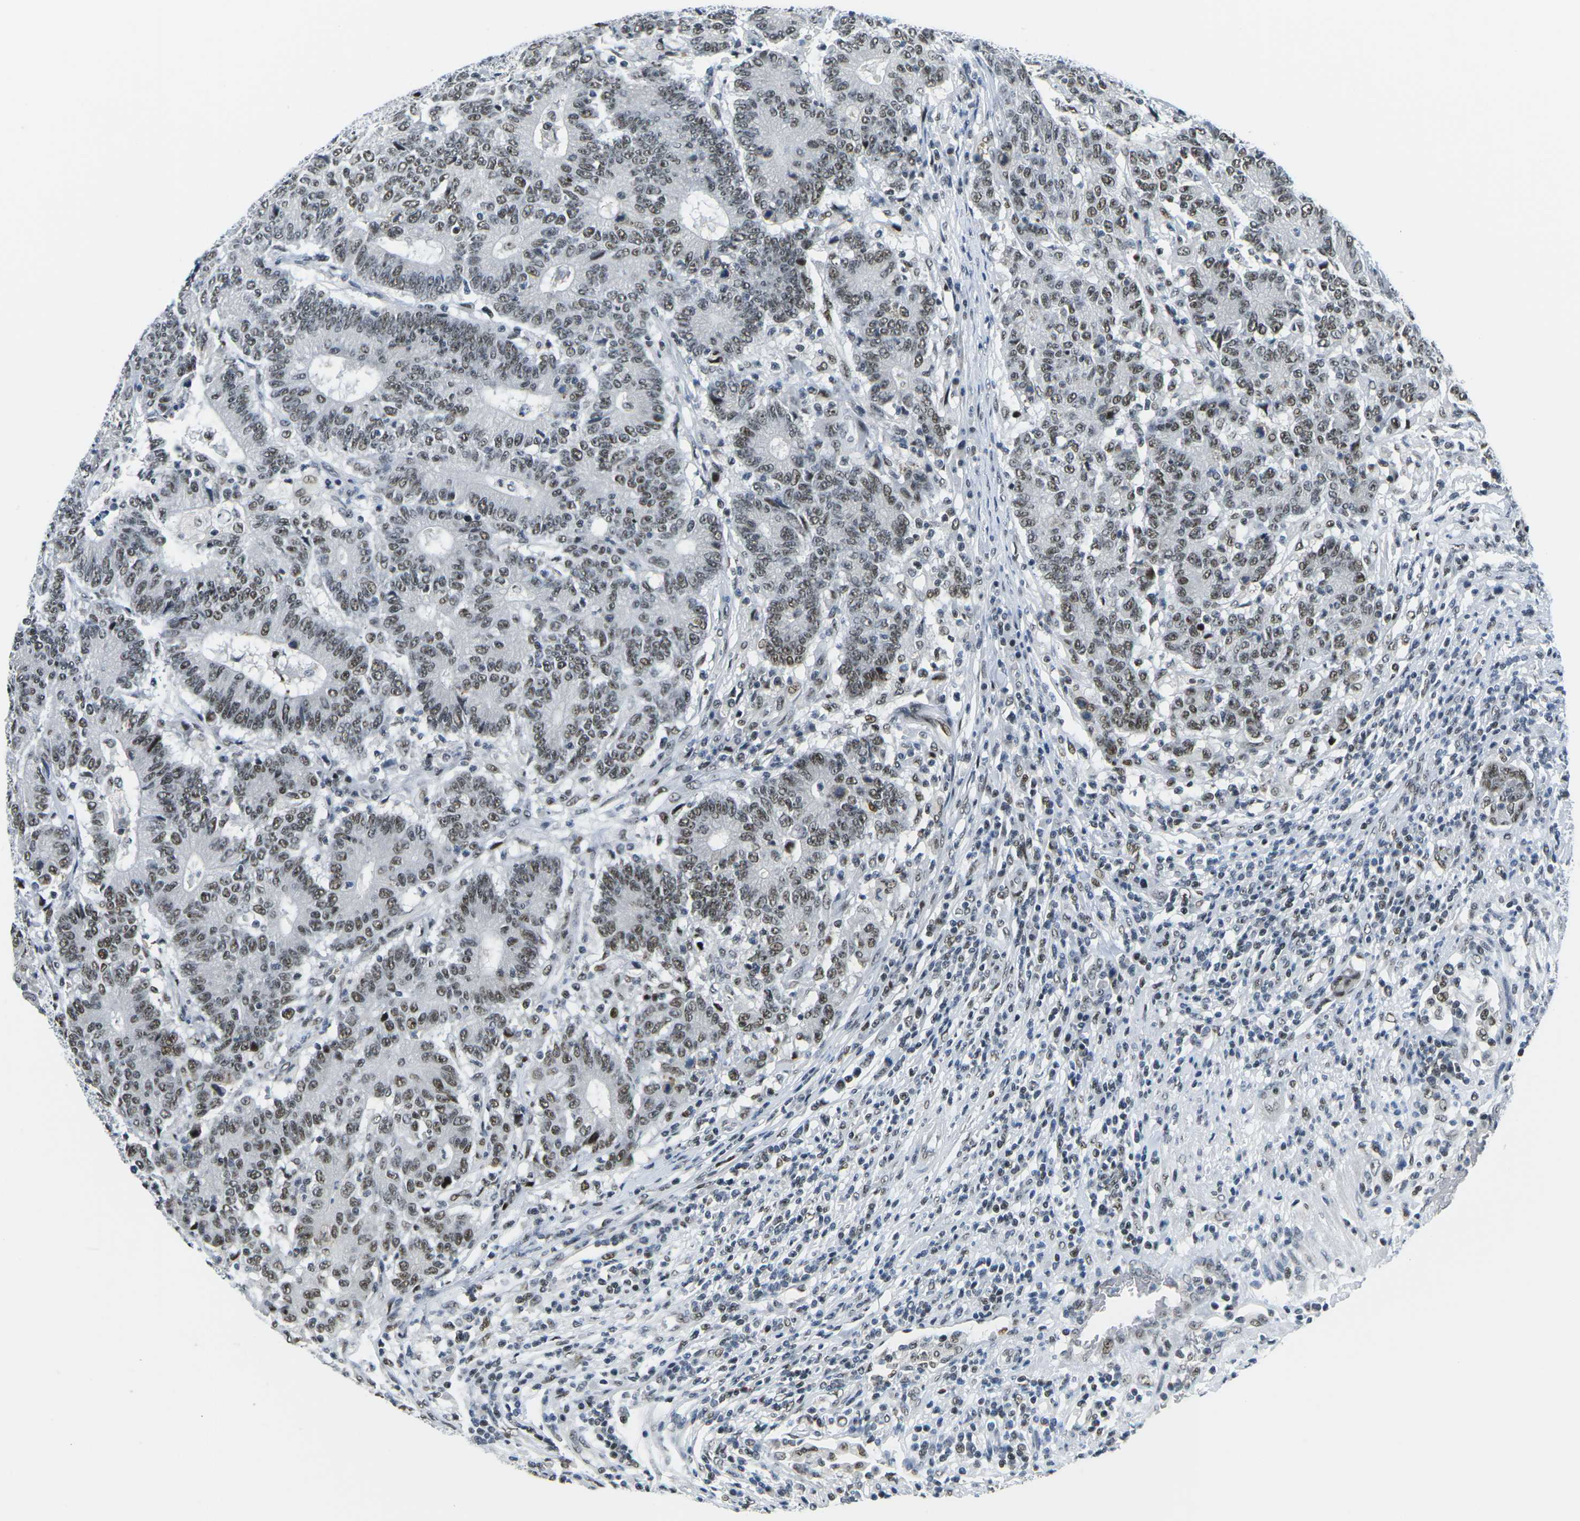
{"staining": {"intensity": "moderate", "quantity": ">75%", "location": "nuclear"}, "tissue": "colorectal cancer", "cell_type": "Tumor cells", "image_type": "cancer", "snomed": [{"axis": "morphology", "description": "Normal tissue, NOS"}, {"axis": "morphology", "description": "Adenocarcinoma, NOS"}, {"axis": "topography", "description": "Colon"}], "caption": "The image demonstrates a brown stain indicating the presence of a protein in the nuclear of tumor cells in colorectal cancer.", "gene": "PRPF8", "patient": {"sex": "female", "age": 75}}